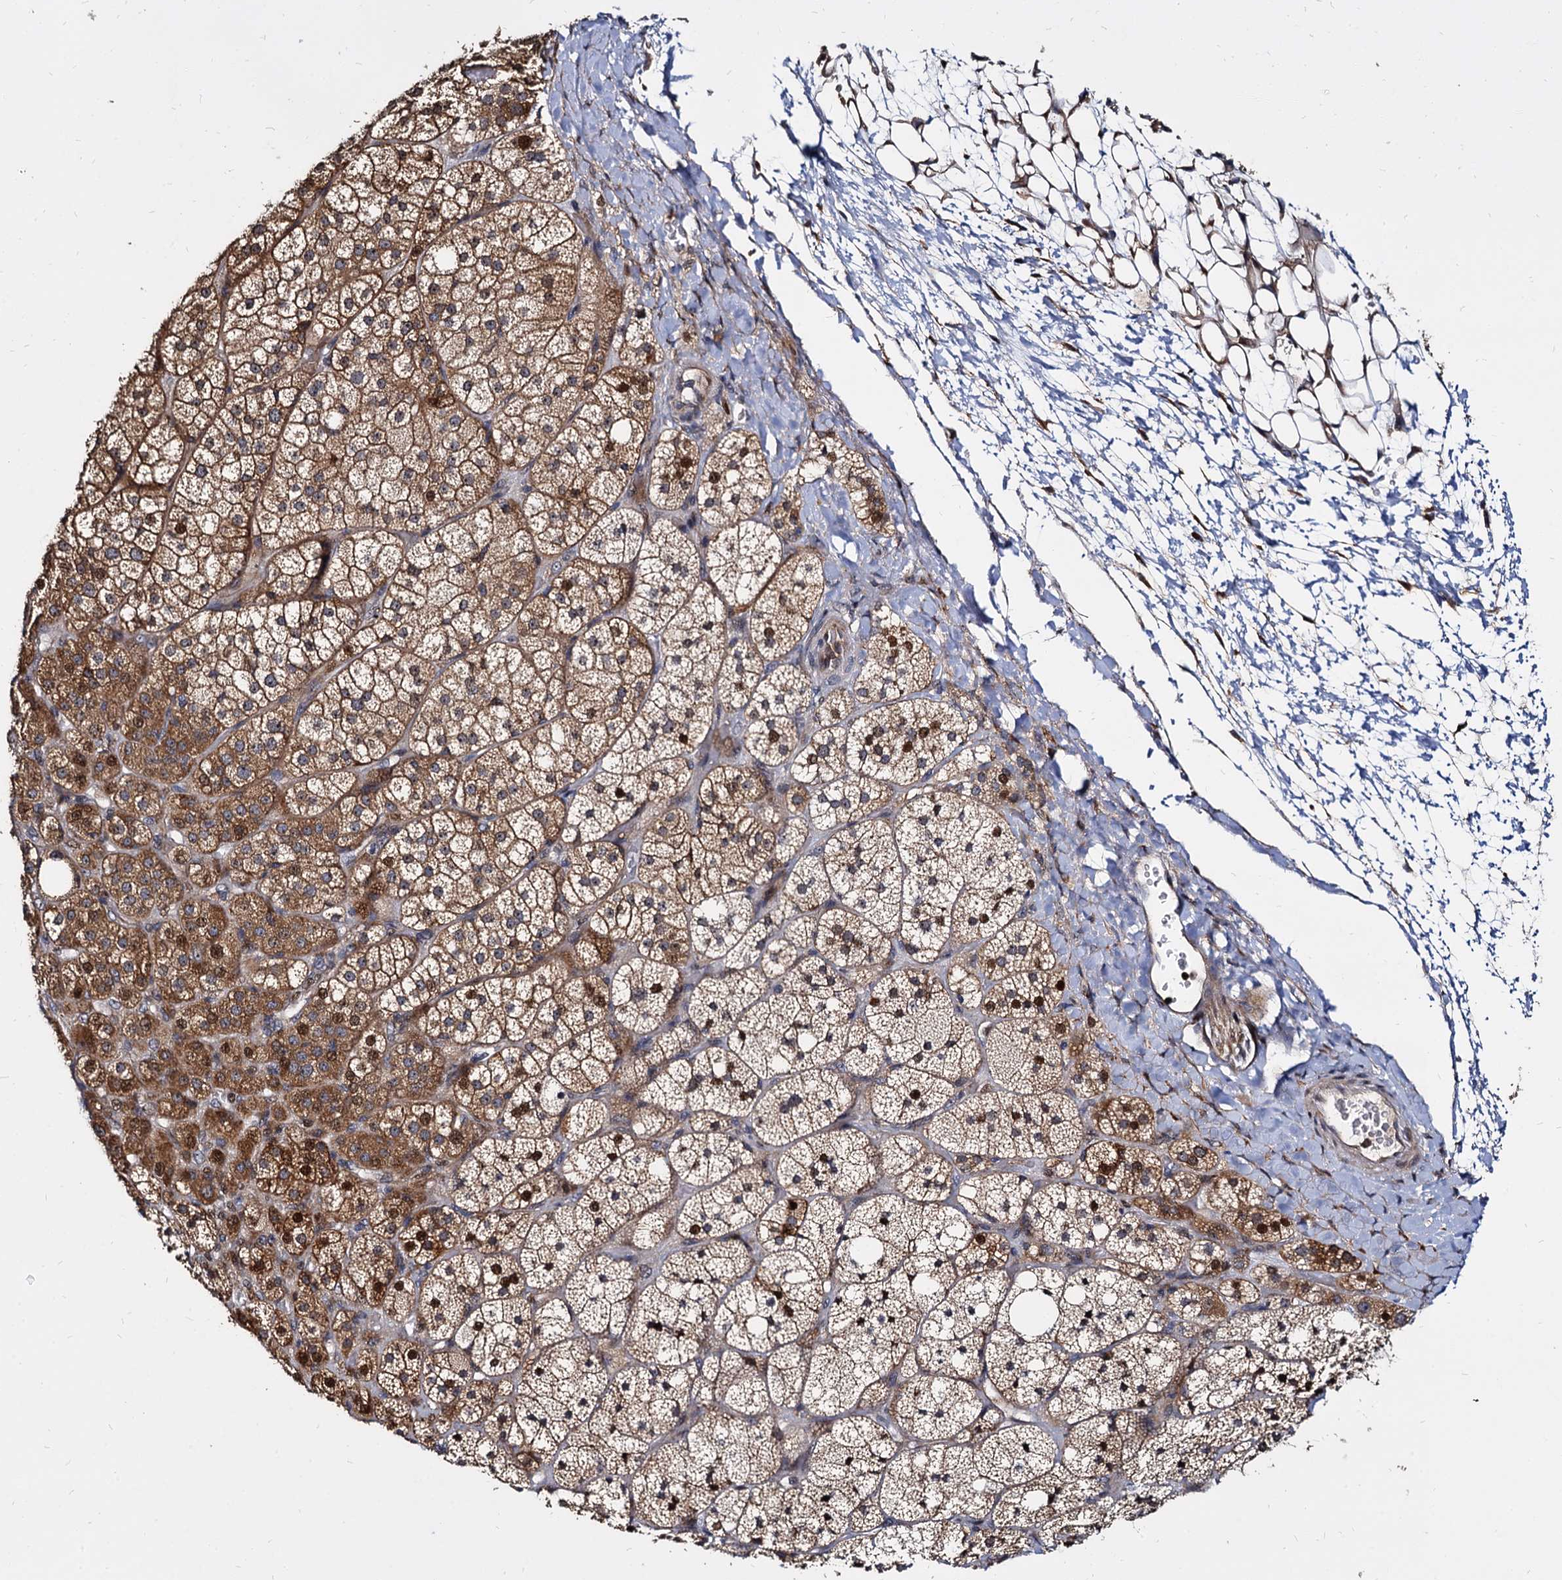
{"staining": {"intensity": "moderate", "quantity": "25%-75%", "location": "cytoplasmic/membranous,nuclear"}, "tissue": "adrenal gland", "cell_type": "Glandular cells", "image_type": "normal", "snomed": [{"axis": "morphology", "description": "Normal tissue, NOS"}, {"axis": "topography", "description": "Adrenal gland"}], "caption": "IHC (DAB (3,3'-diaminobenzidine)) staining of unremarkable adrenal gland displays moderate cytoplasmic/membranous,nuclear protein expression in approximately 25%-75% of glandular cells. (DAB IHC, brown staining for protein, blue staining for nuclei).", "gene": "WWC3", "patient": {"sex": "male", "age": 61}}